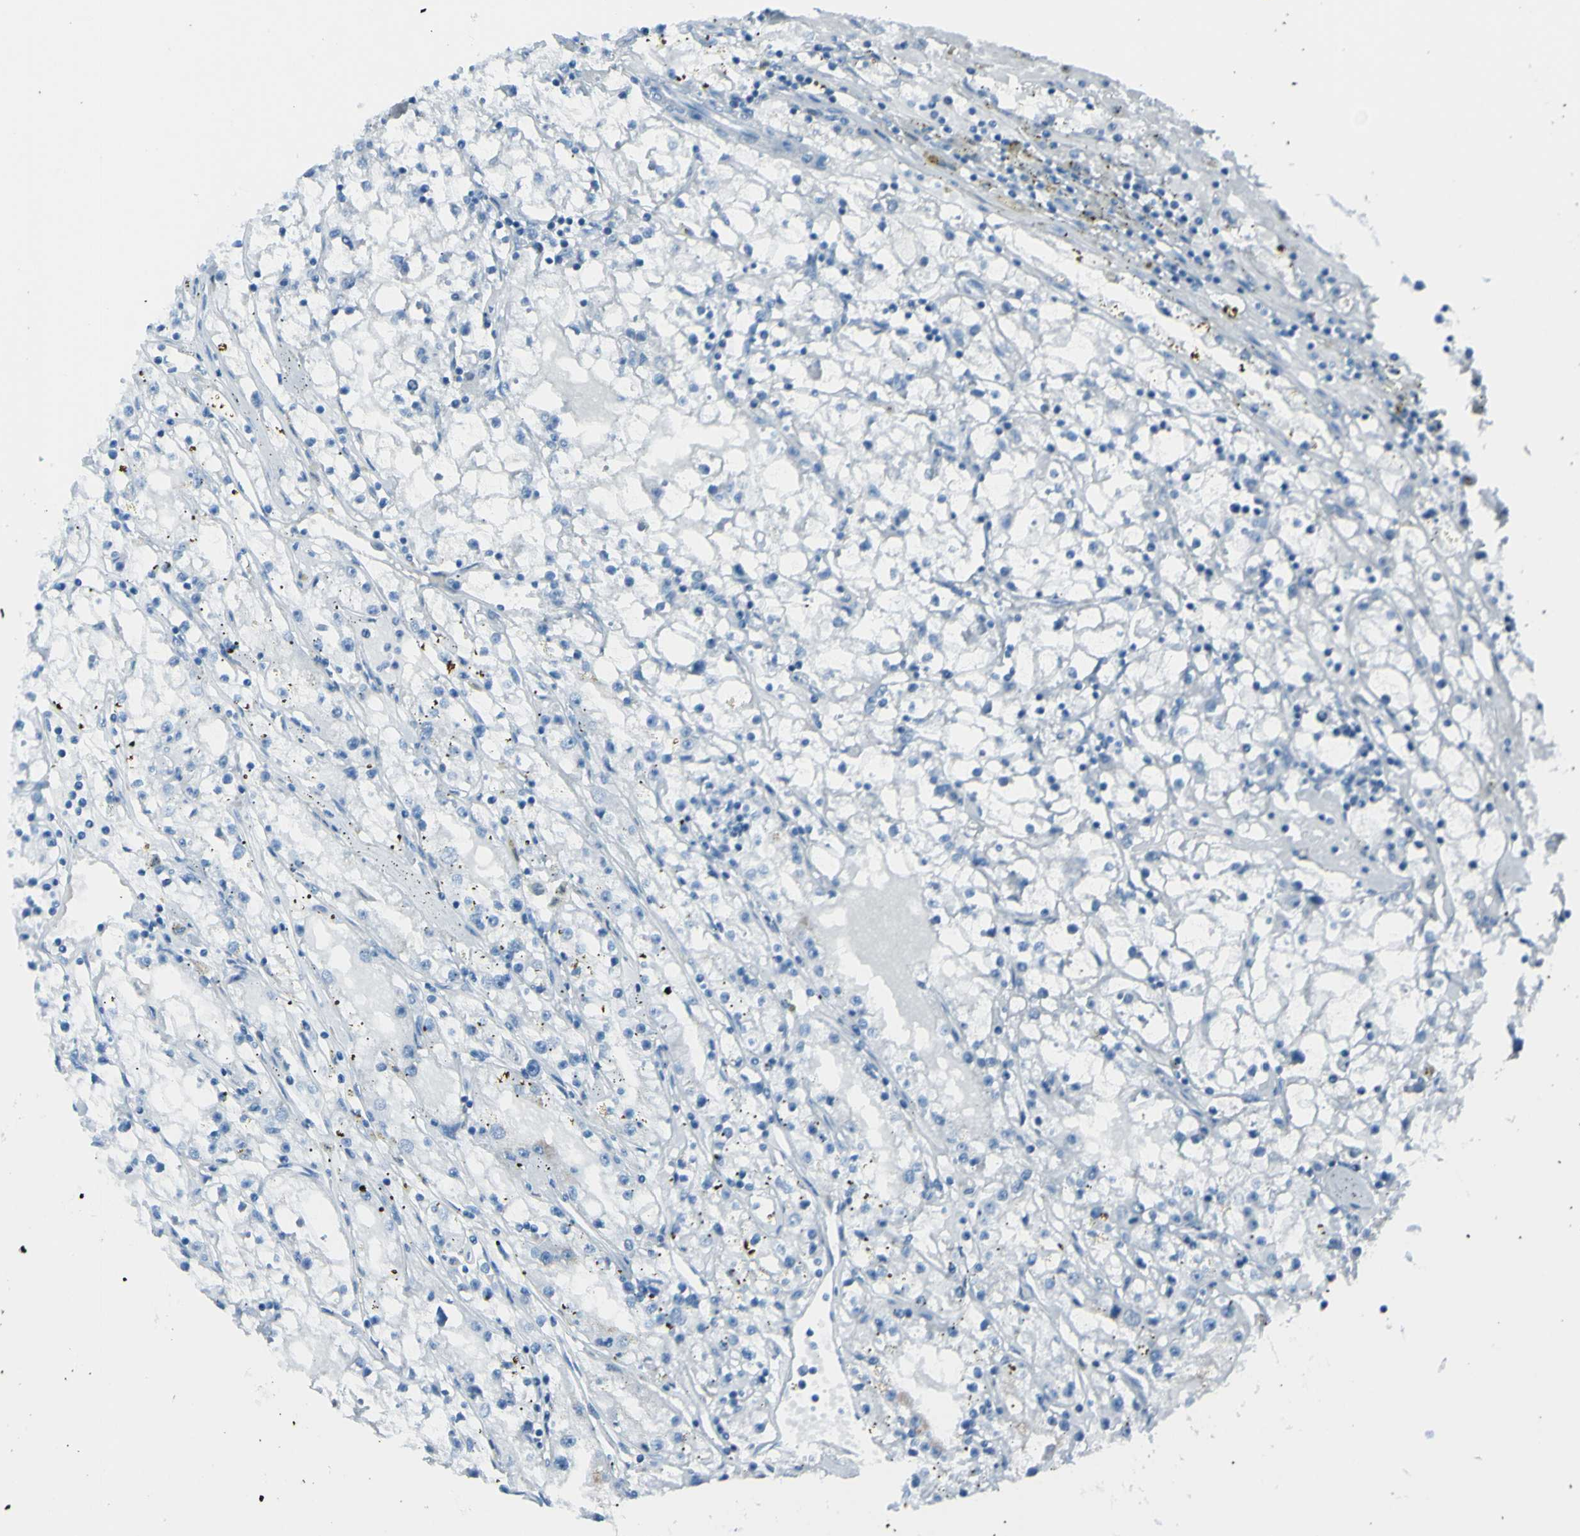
{"staining": {"intensity": "negative", "quantity": "none", "location": "none"}, "tissue": "renal cancer", "cell_type": "Tumor cells", "image_type": "cancer", "snomed": [{"axis": "morphology", "description": "Adenocarcinoma, NOS"}, {"axis": "topography", "description": "Kidney"}], "caption": "Immunohistochemistry (IHC) photomicrograph of renal cancer stained for a protein (brown), which shows no positivity in tumor cells.", "gene": "TFPI2", "patient": {"sex": "male", "age": 56}}